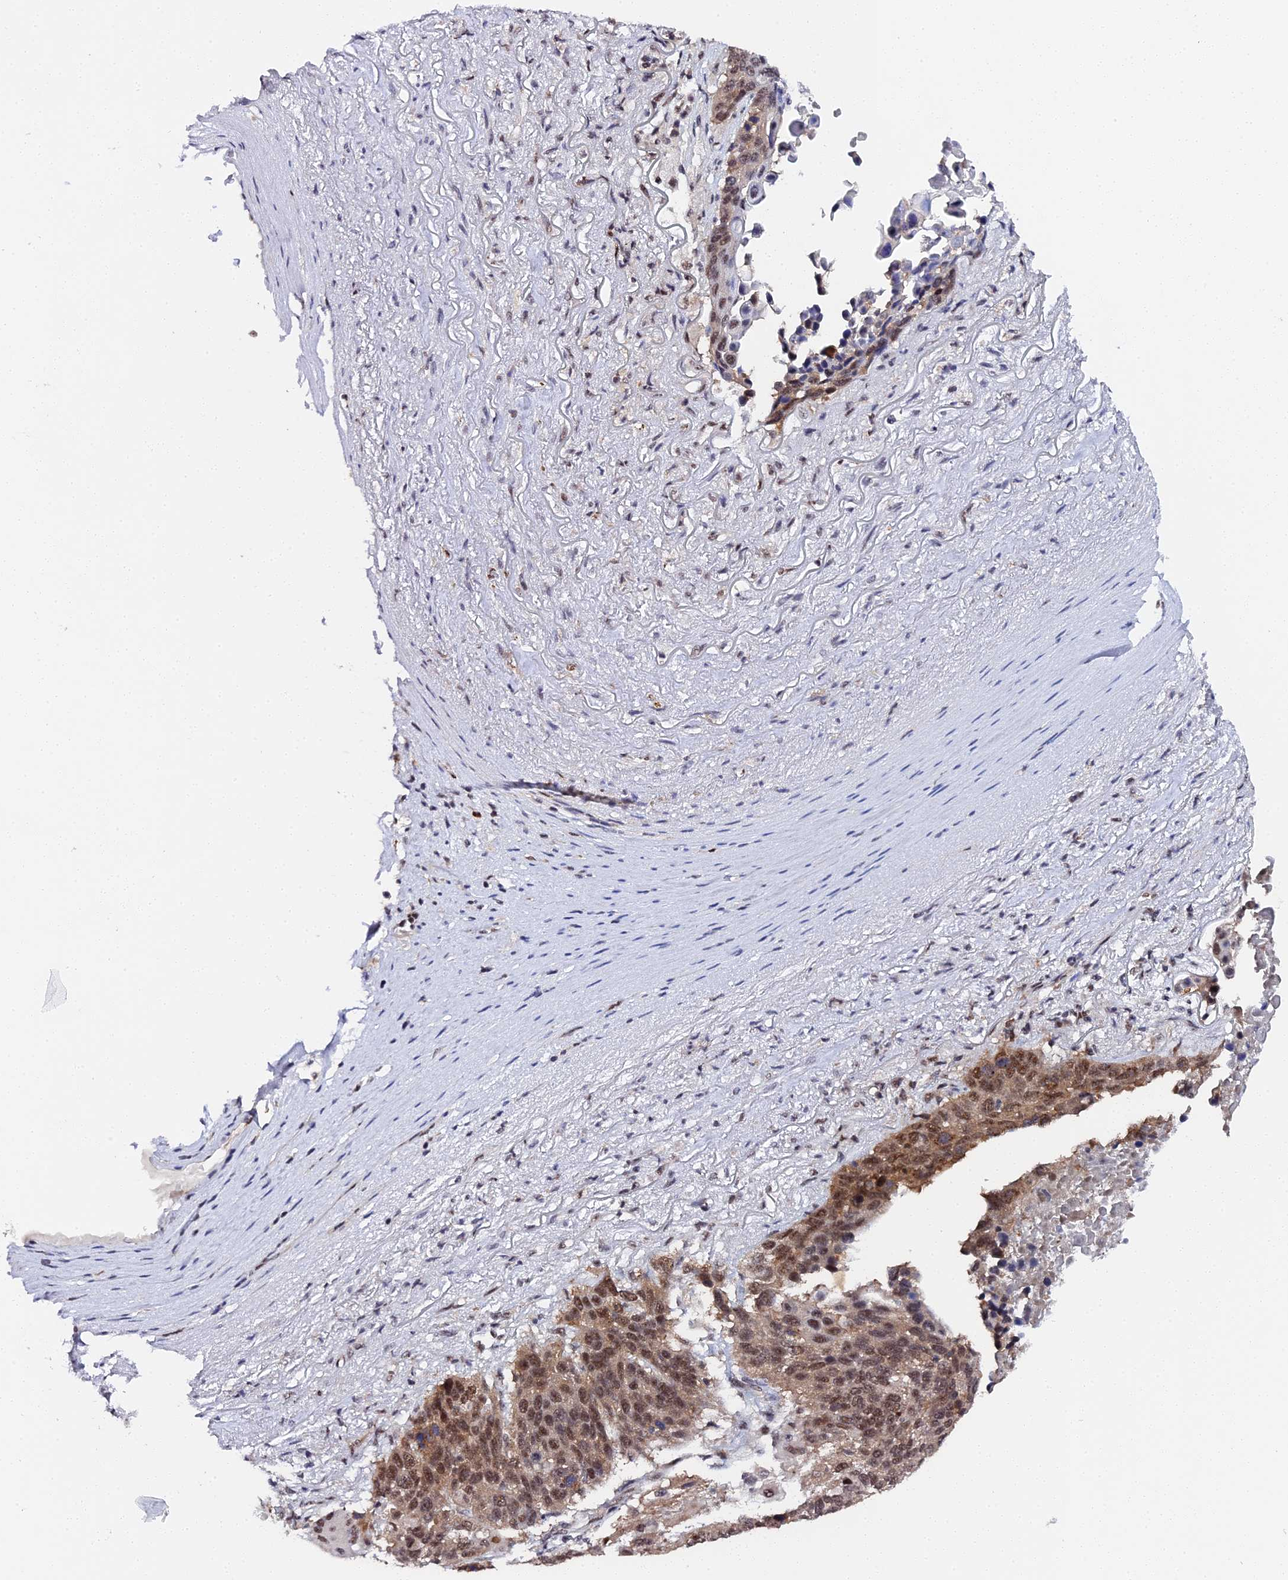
{"staining": {"intensity": "moderate", "quantity": ">75%", "location": "cytoplasmic/membranous,nuclear"}, "tissue": "lung cancer", "cell_type": "Tumor cells", "image_type": "cancer", "snomed": [{"axis": "morphology", "description": "Normal tissue, NOS"}, {"axis": "morphology", "description": "Squamous cell carcinoma, NOS"}, {"axis": "topography", "description": "Lymph node"}, {"axis": "topography", "description": "Lung"}], "caption": "Immunohistochemistry (IHC) of lung cancer shows medium levels of moderate cytoplasmic/membranous and nuclear positivity in about >75% of tumor cells.", "gene": "MAGOHB", "patient": {"sex": "male", "age": 66}}